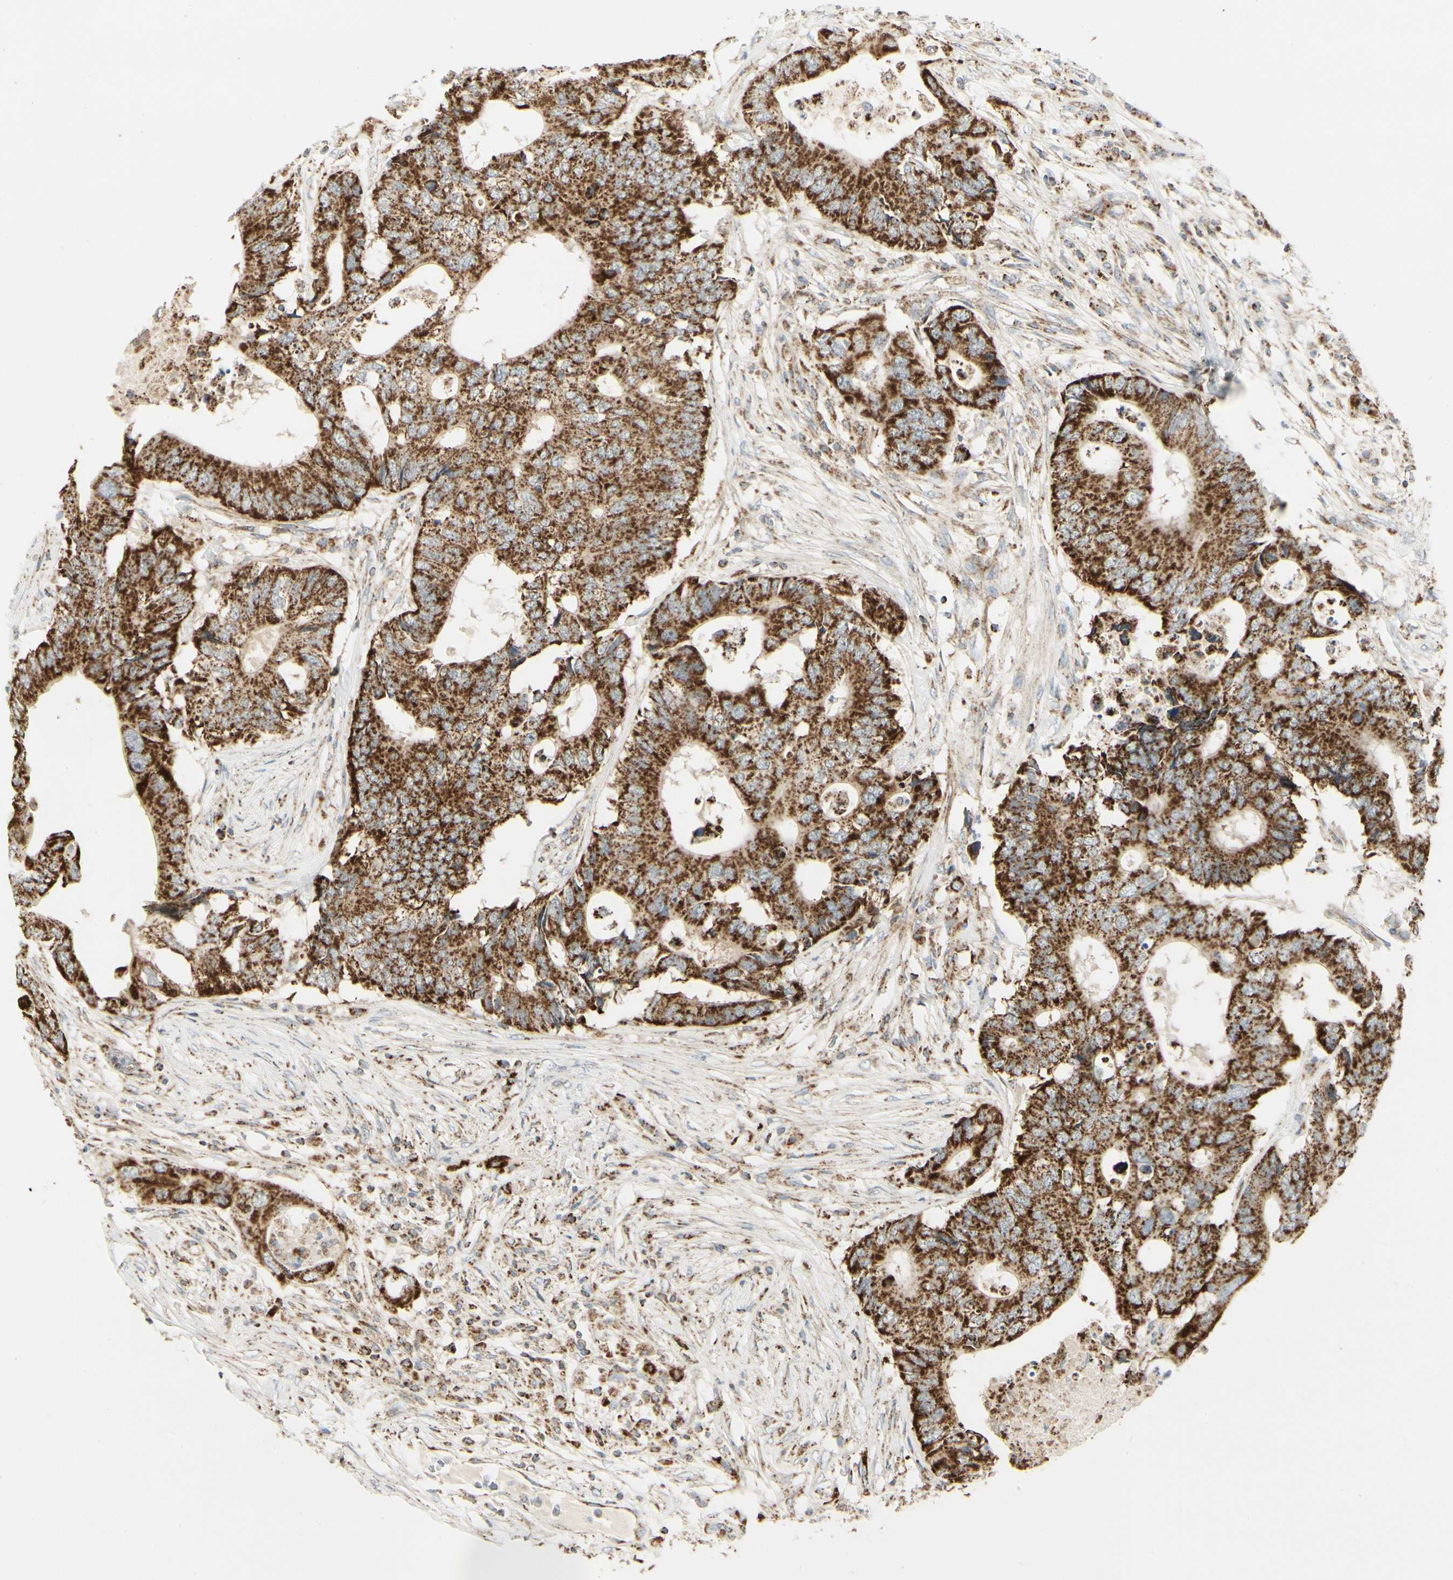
{"staining": {"intensity": "strong", "quantity": ">75%", "location": "cytoplasmic/membranous"}, "tissue": "colorectal cancer", "cell_type": "Tumor cells", "image_type": "cancer", "snomed": [{"axis": "morphology", "description": "Adenocarcinoma, NOS"}, {"axis": "topography", "description": "Colon"}], "caption": "Approximately >75% of tumor cells in human colorectal adenocarcinoma demonstrate strong cytoplasmic/membranous protein expression as visualized by brown immunohistochemical staining.", "gene": "ANKS6", "patient": {"sex": "male", "age": 71}}